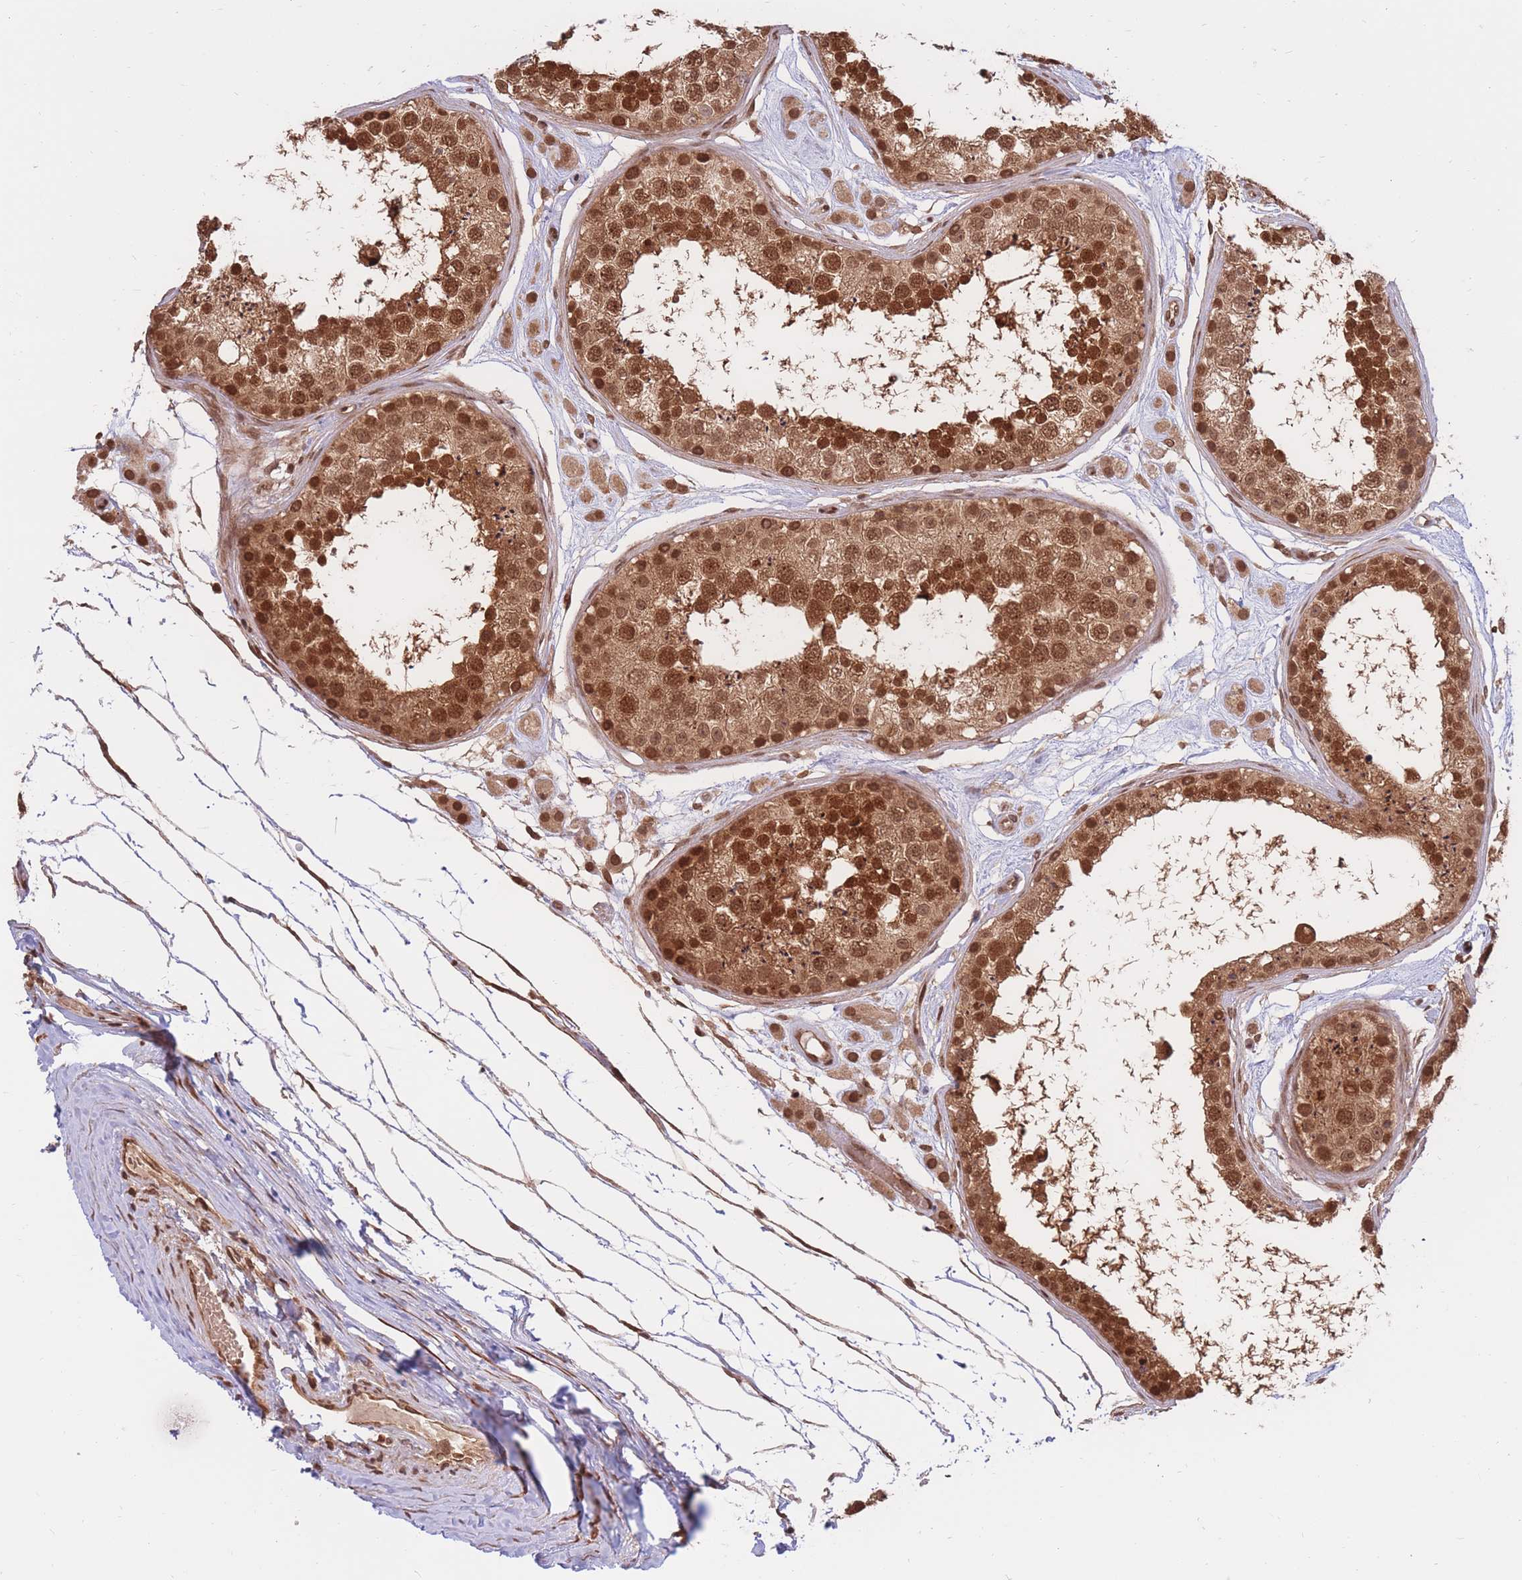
{"staining": {"intensity": "strong", "quantity": ">75%", "location": "cytoplasmic/membranous,nuclear"}, "tissue": "testis", "cell_type": "Cells in seminiferous ducts", "image_type": "normal", "snomed": [{"axis": "morphology", "description": "Normal tissue, NOS"}, {"axis": "topography", "description": "Testis"}], "caption": "Benign testis demonstrates strong cytoplasmic/membranous,nuclear positivity in about >75% of cells in seminiferous ducts, visualized by immunohistochemistry.", "gene": "SRA1", "patient": {"sex": "male", "age": 25}}